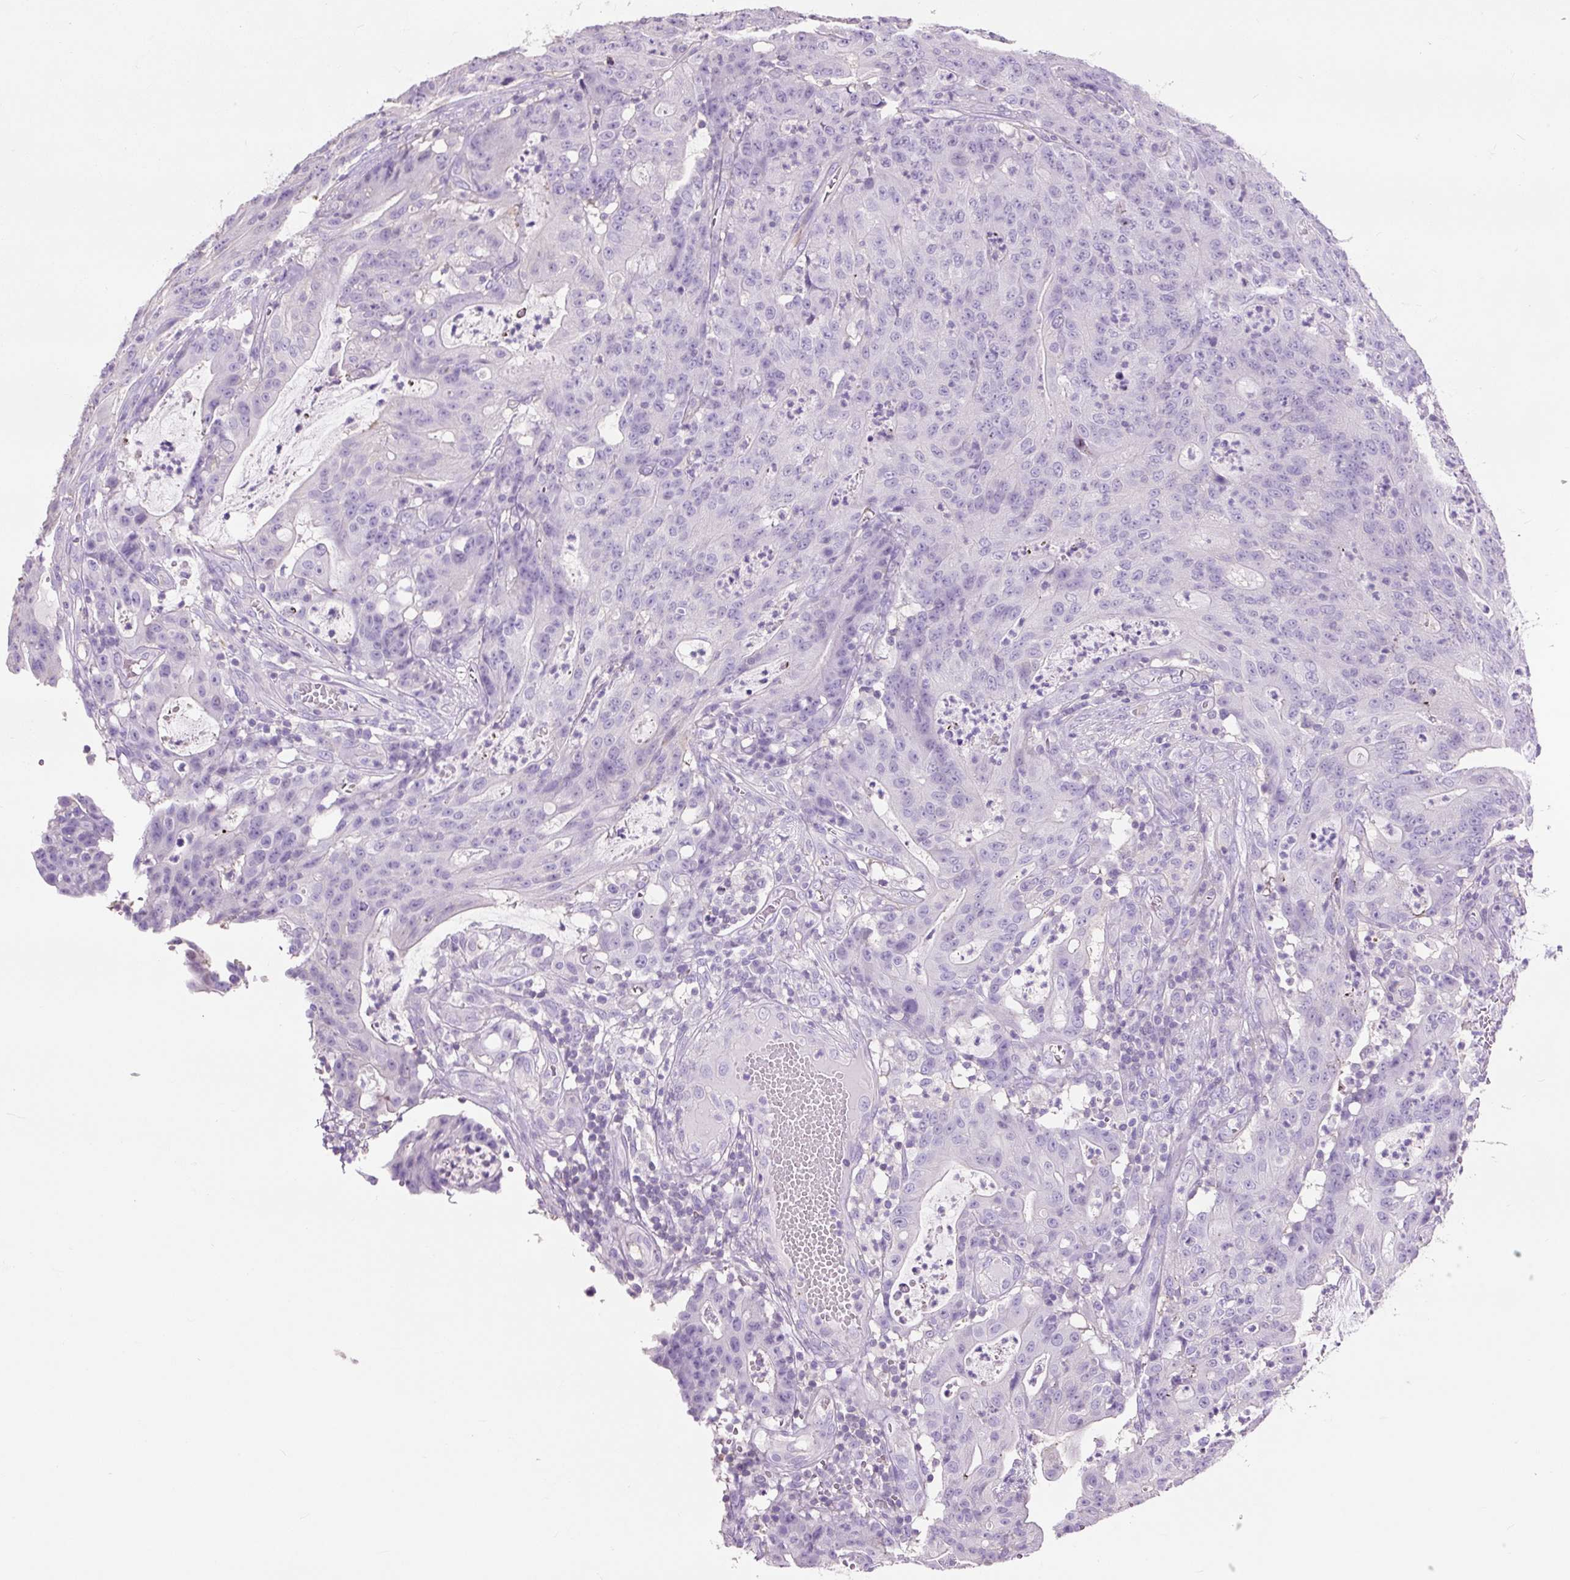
{"staining": {"intensity": "negative", "quantity": "none", "location": "none"}, "tissue": "colorectal cancer", "cell_type": "Tumor cells", "image_type": "cancer", "snomed": [{"axis": "morphology", "description": "Adenocarcinoma, NOS"}, {"axis": "topography", "description": "Colon"}], "caption": "There is no significant positivity in tumor cells of colorectal cancer.", "gene": "OR10A7", "patient": {"sex": "male", "age": 83}}